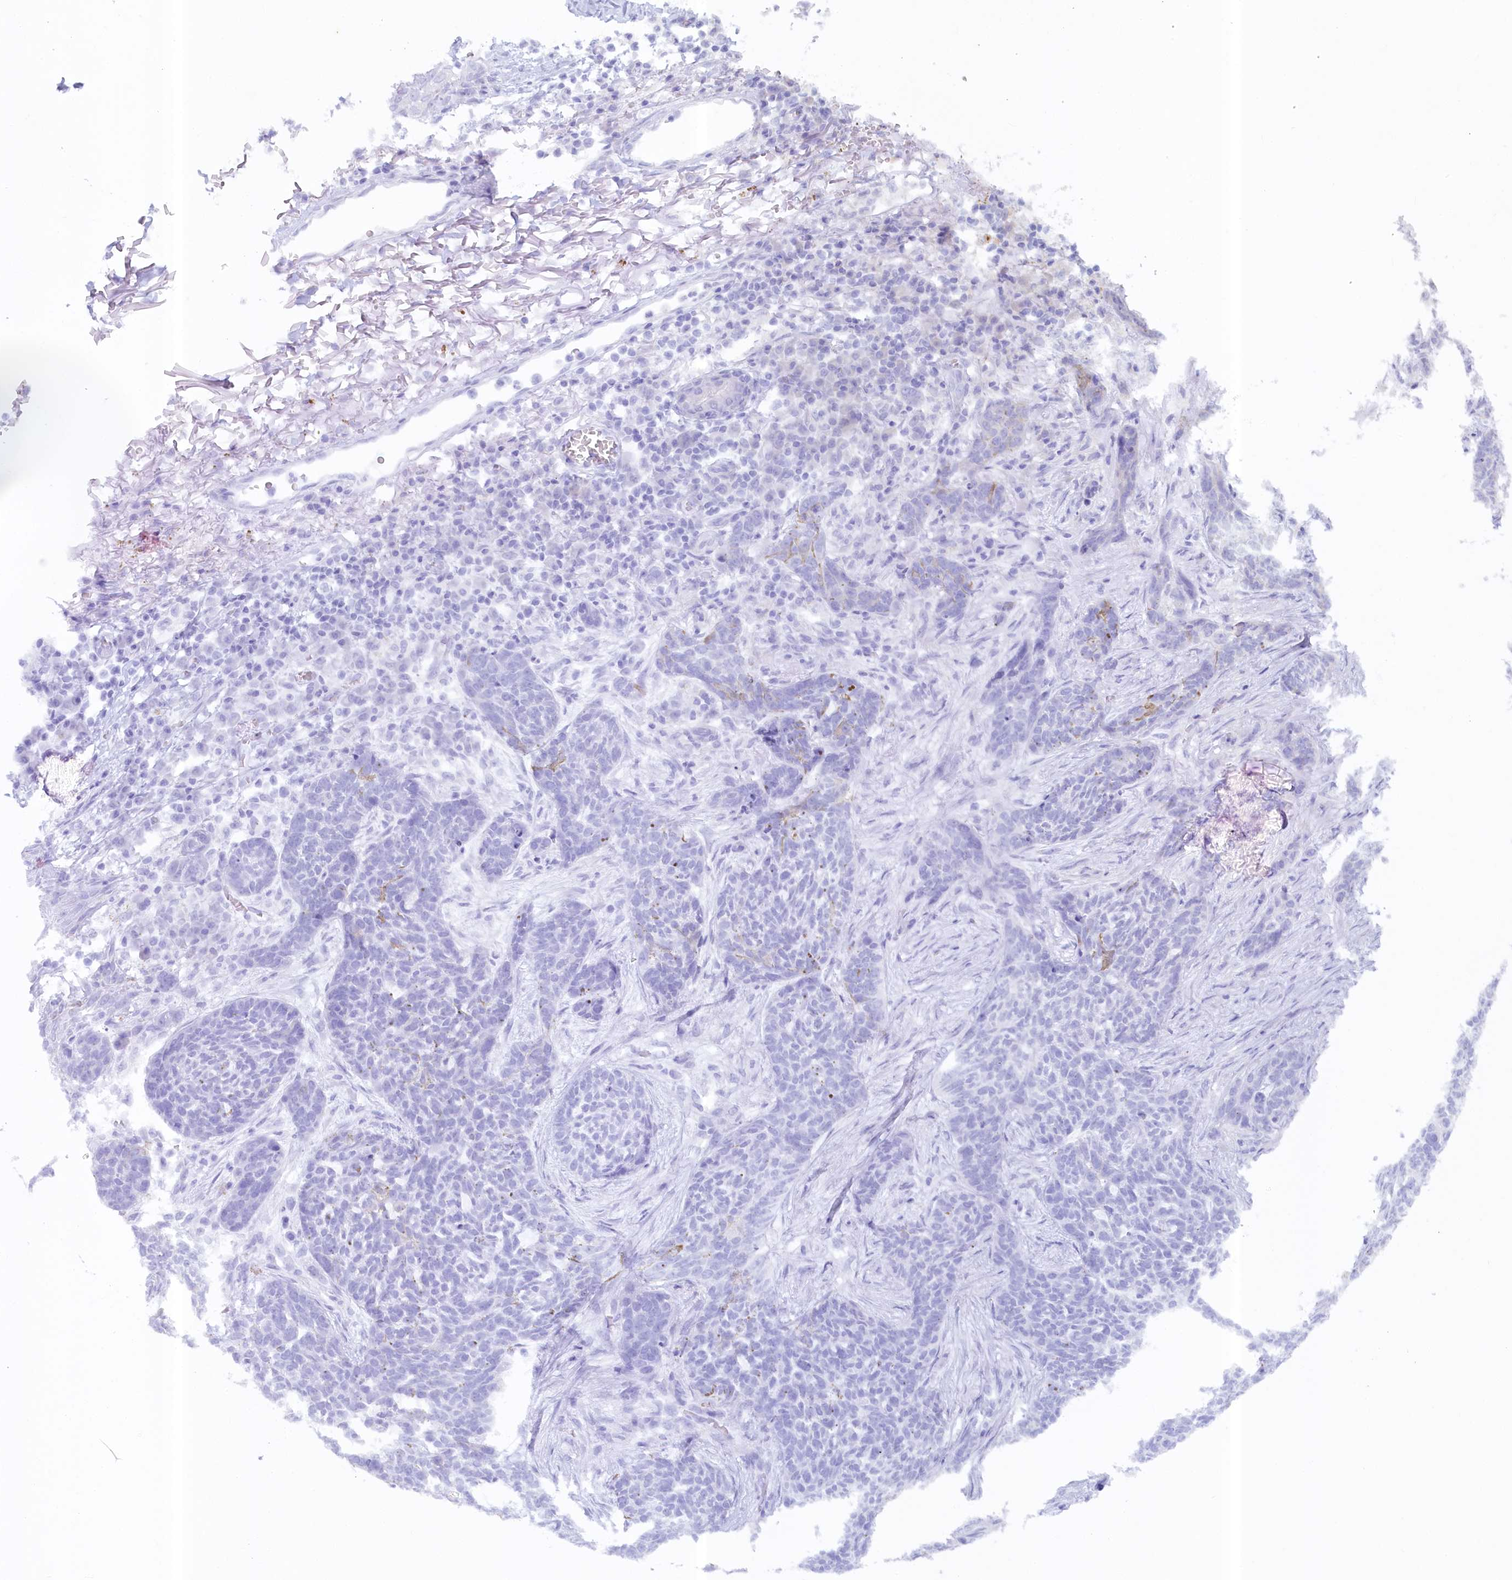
{"staining": {"intensity": "negative", "quantity": "none", "location": "none"}, "tissue": "skin cancer", "cell_type": "Tumor cells", "image_type": "cancer", "snomed": [{"axis": "morphology", "description": "Basal cell carcinoma"}, {"axis": "topography", "description": "Skin"}], "caption": "This is an immunohistochemistry photomicrograph of human basal cell carcinoma (skin). There is no staining in tumor cells.", "gene": "PAIP2", "patient": {"sex": "male", "age": 85}}